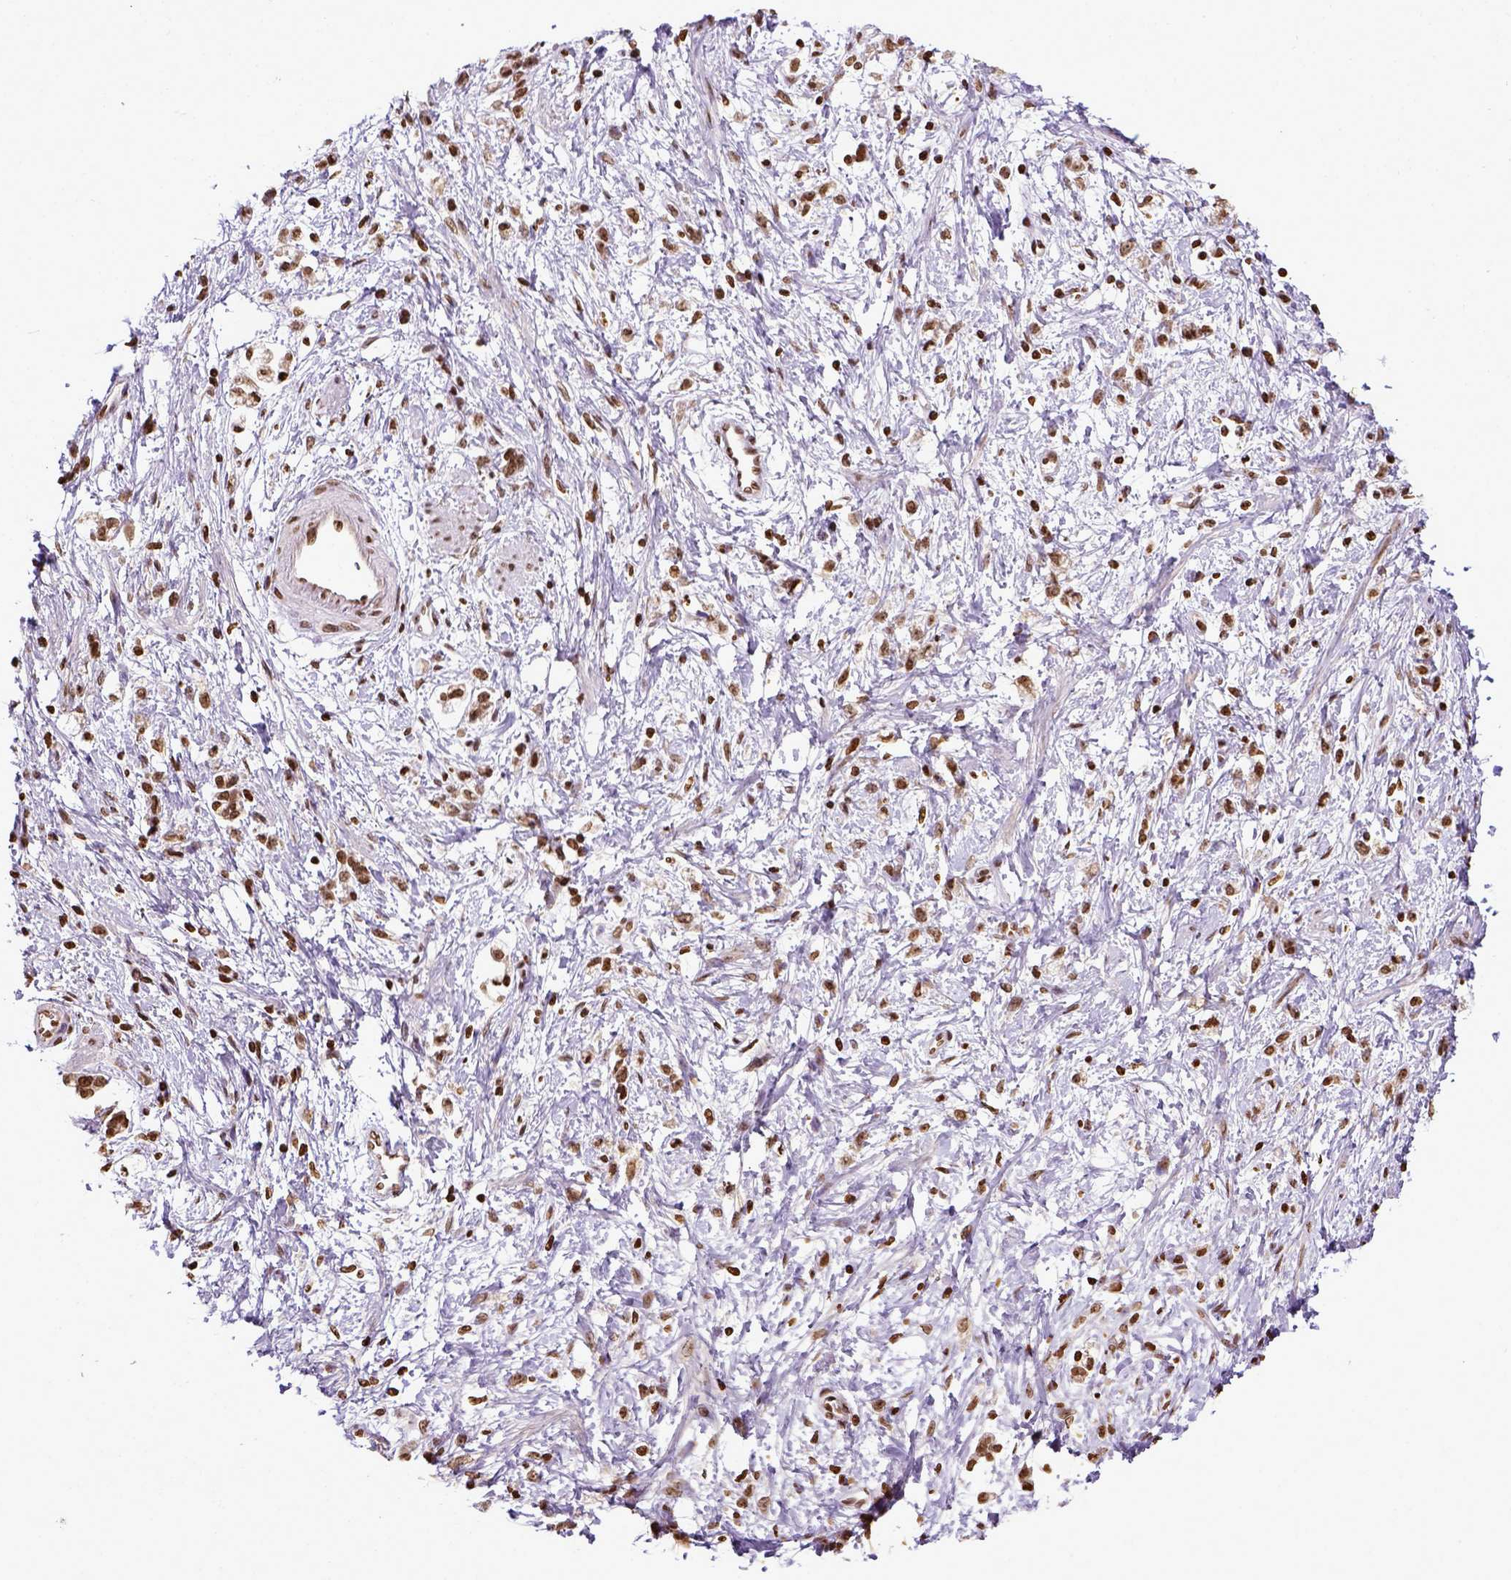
{"staining": {"intensity": "moderate", "quantity": ">75%", "location": "nuclear"}, "tissue": "stomach cancer", "cell_type": "Tumor cells", "image_type": "cancer", "snomed": [{"axis": "morphology", "description": "Adenocarcinoma, NOS"}, {"axis": "topography", "description": "Stomach"}], "caption": "Protein analysis of stomach adenocarcinoma tissue exhibits moderate nuclear expression in approximately >75% of tumor cells.", "gene": "ZNF75D", "patient": {"sex": "female", "age": 60}}